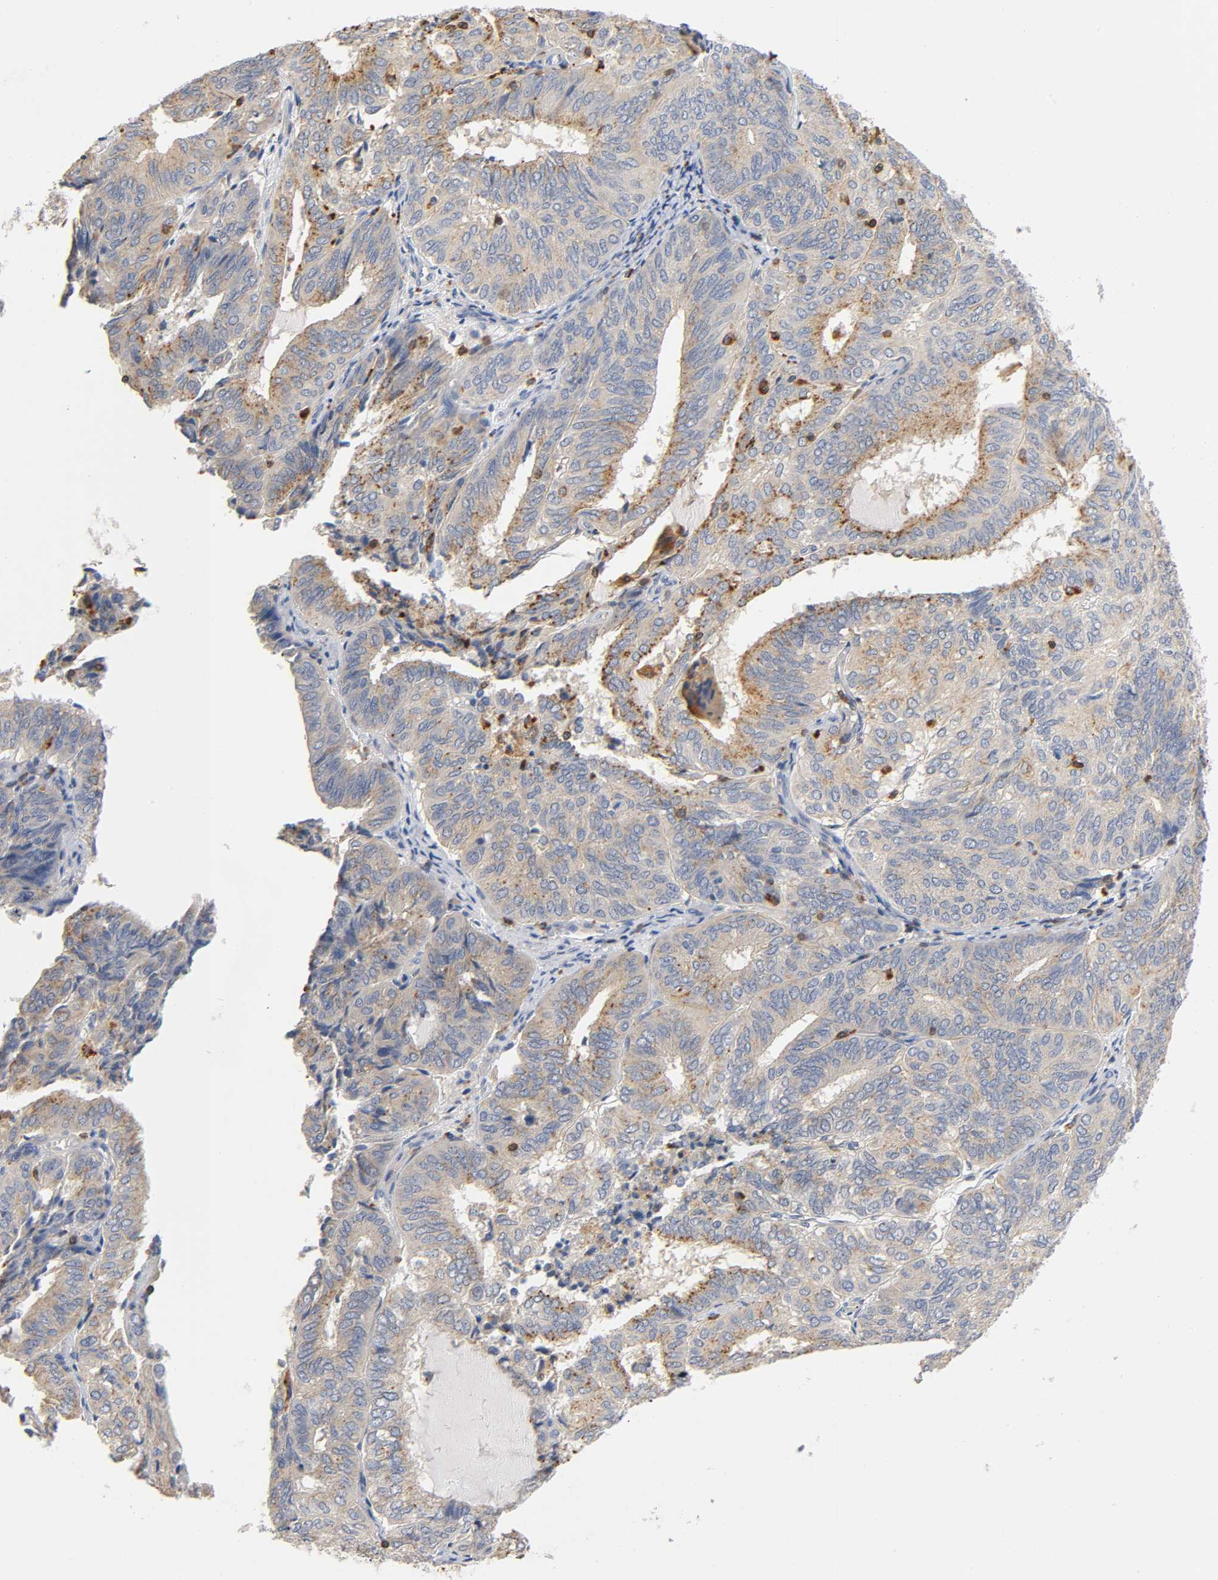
{"staining": {"intensity": "weak", "quantity": ">75%", "location": "cytoplasmic/membranous"}, "tissue": "endometrial cancer", "cell_type": "Tumor cells", "image_type": "cancer", "snomed": [{"axis": "morphology", "description": "Adenocarcinoma, NOS"}, {"axis": "topography", "description": "Uterus"}], "caption": "Protein expression analysis of human endometrial cancer reveals weak cytoplasmic/membranous positivity in about >75% of tumor cells.", "gene": "UCKL1", "patient": {"sex": "female", "age": 60}}